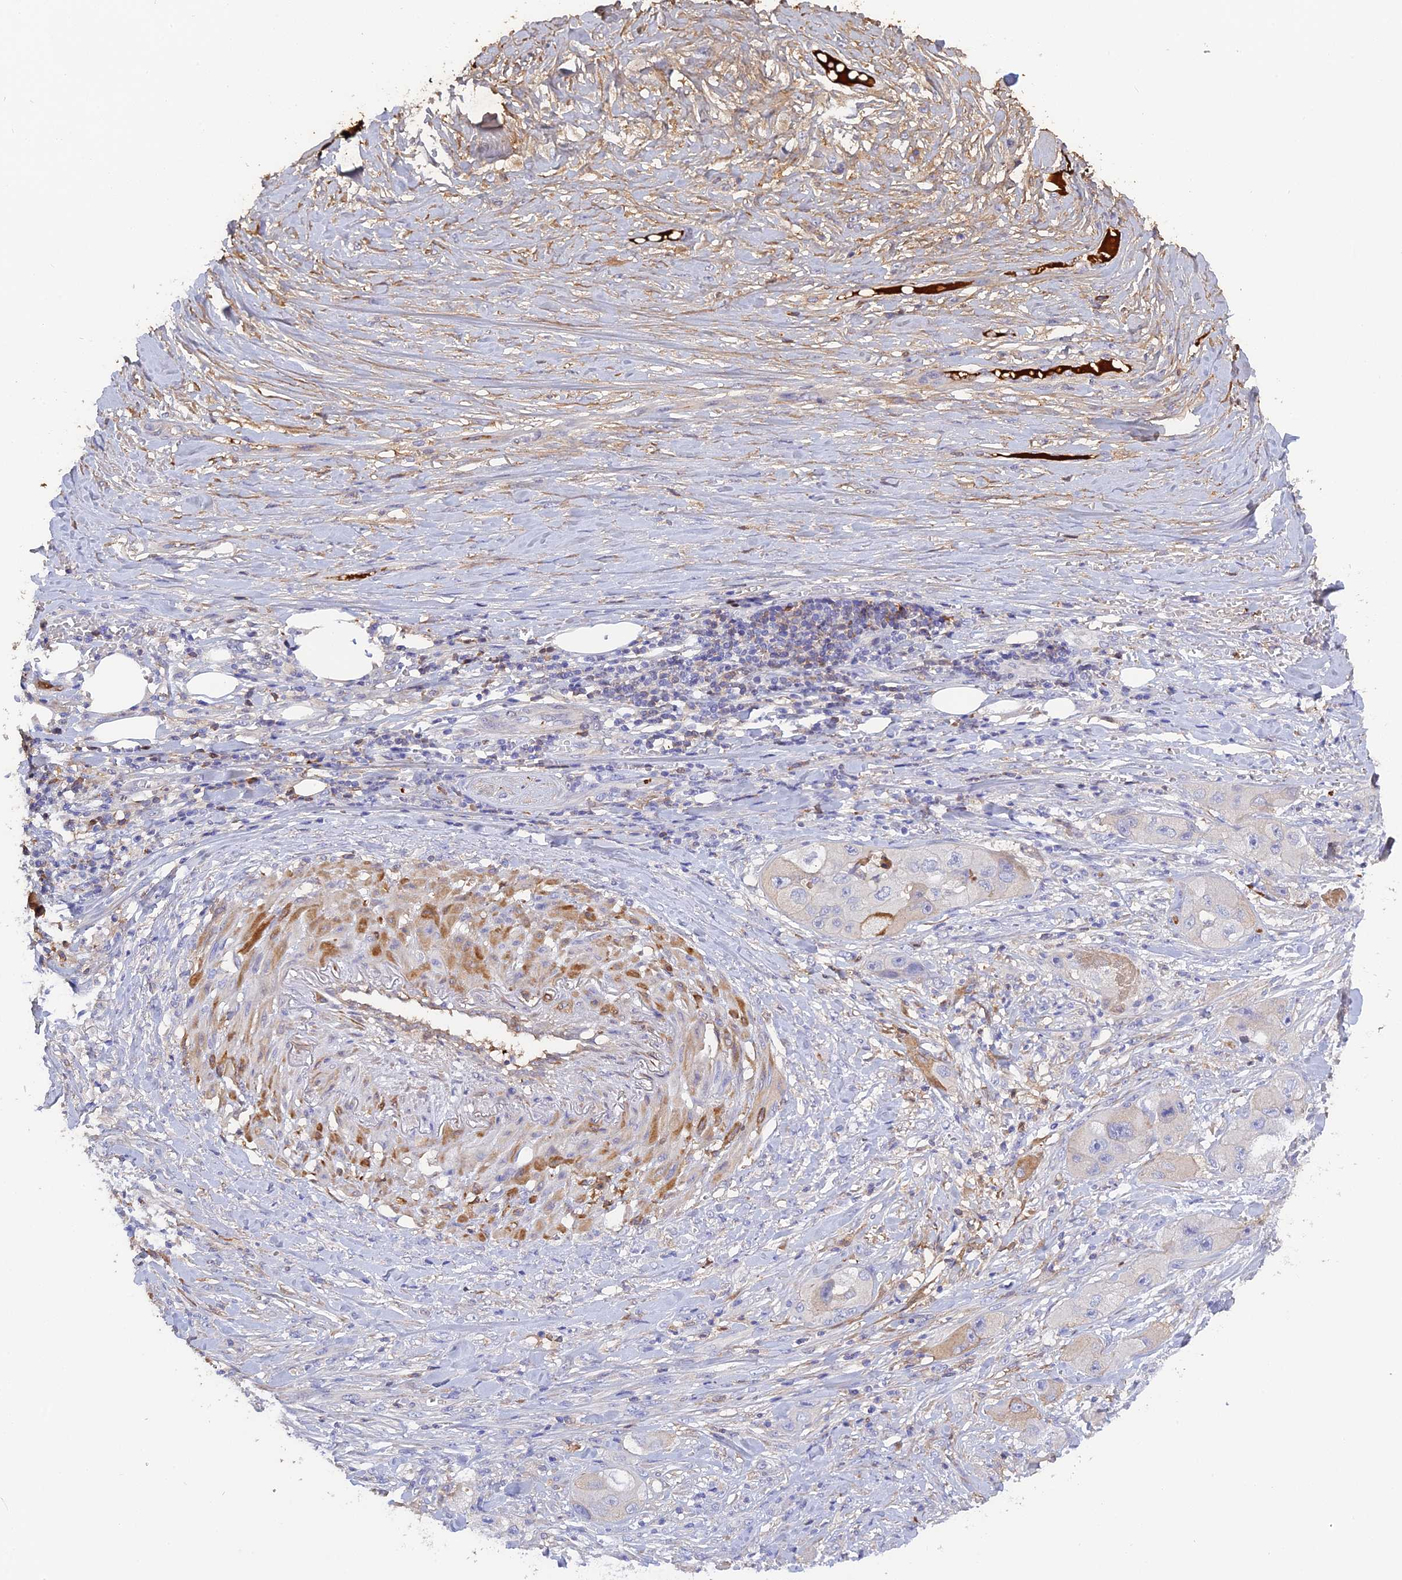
{"staining": {"intensity": "moderate", "quantity": "<25%", "location": "cytoplasmic/membranous"}, "tissue": "skin cancer", "cell_type": "Tumor cells", "image_type": "cancer", "snomed": [{"axis": "morphology", "description": "Squamous cell carcinoma, NOS"}, {"axis": "topography", "description": "Skin"}, {"axis": "topography", "description": "Subcutis"}], "caption": "Moderate cytoplasmic/membranous positivity for a protein is seen in approximately <25% of tumor cells of squamous cell carcinoma (skin) using IHC.", "gene": "PZP", "patient": {"sex": "male", "age": 73}}